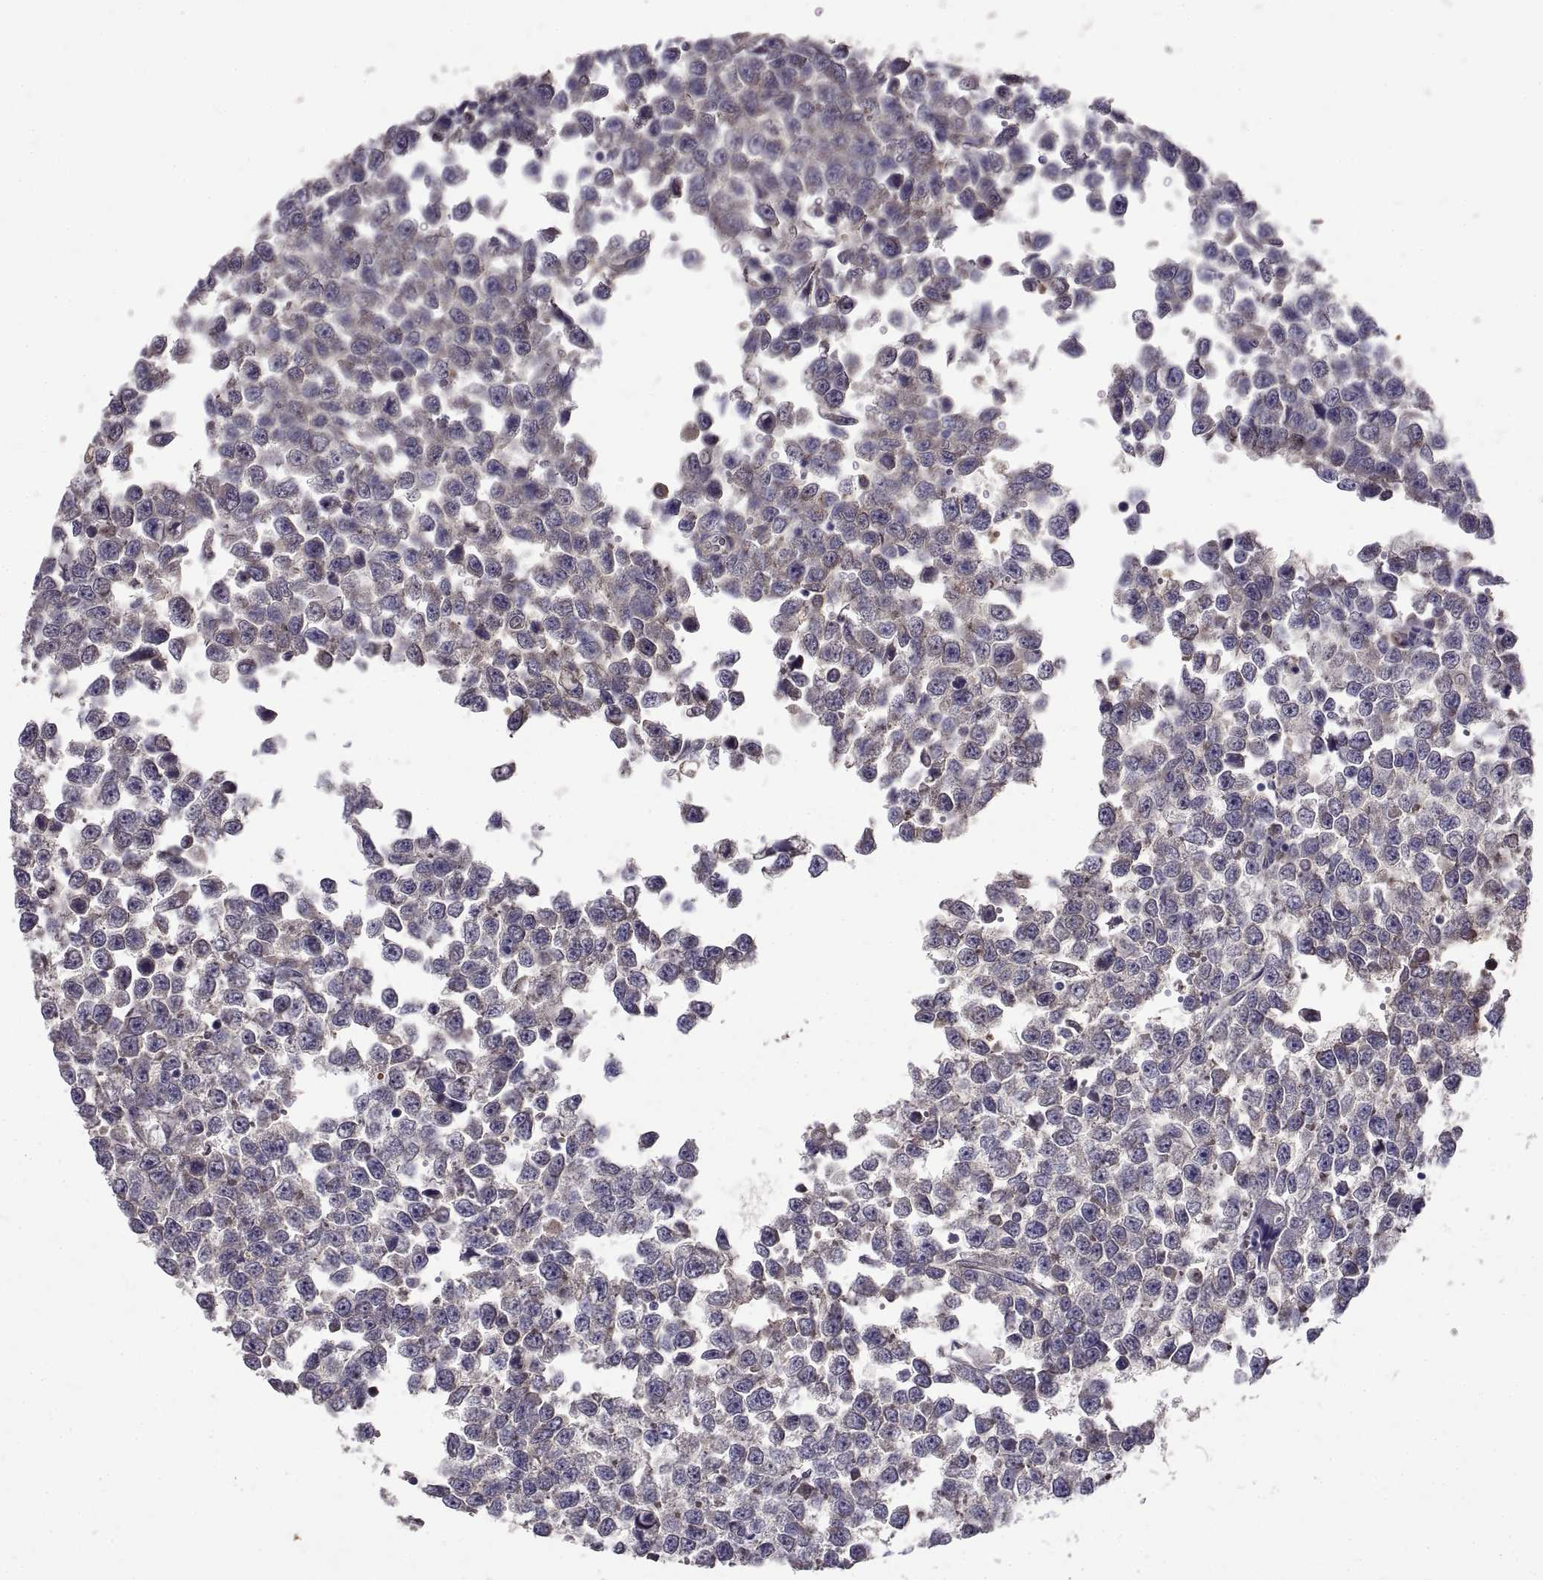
{"staining": {"intensity": "negative", "quantity": "none", "location": "none"}, "tissue": "testis cancer", "cell_type": "Tumor cells", "image_type": "cancer", "snomed": [{"axis": "morphology", "description": "Normal tissue, NOS"}, {"axis": "morphology", "description": "Seminoma, NOS"}, {"axis": "topography", "description": "Testis"}, {"axis": "topography", "description": "Epididymis"}], "caption": "Human testis seminoma stained for a protein using immunohistochemistry (IHC) exhibits no positivity in tumor cells.", "gene": "PEA15", "patient": {"sex": "male", "age": 34}}